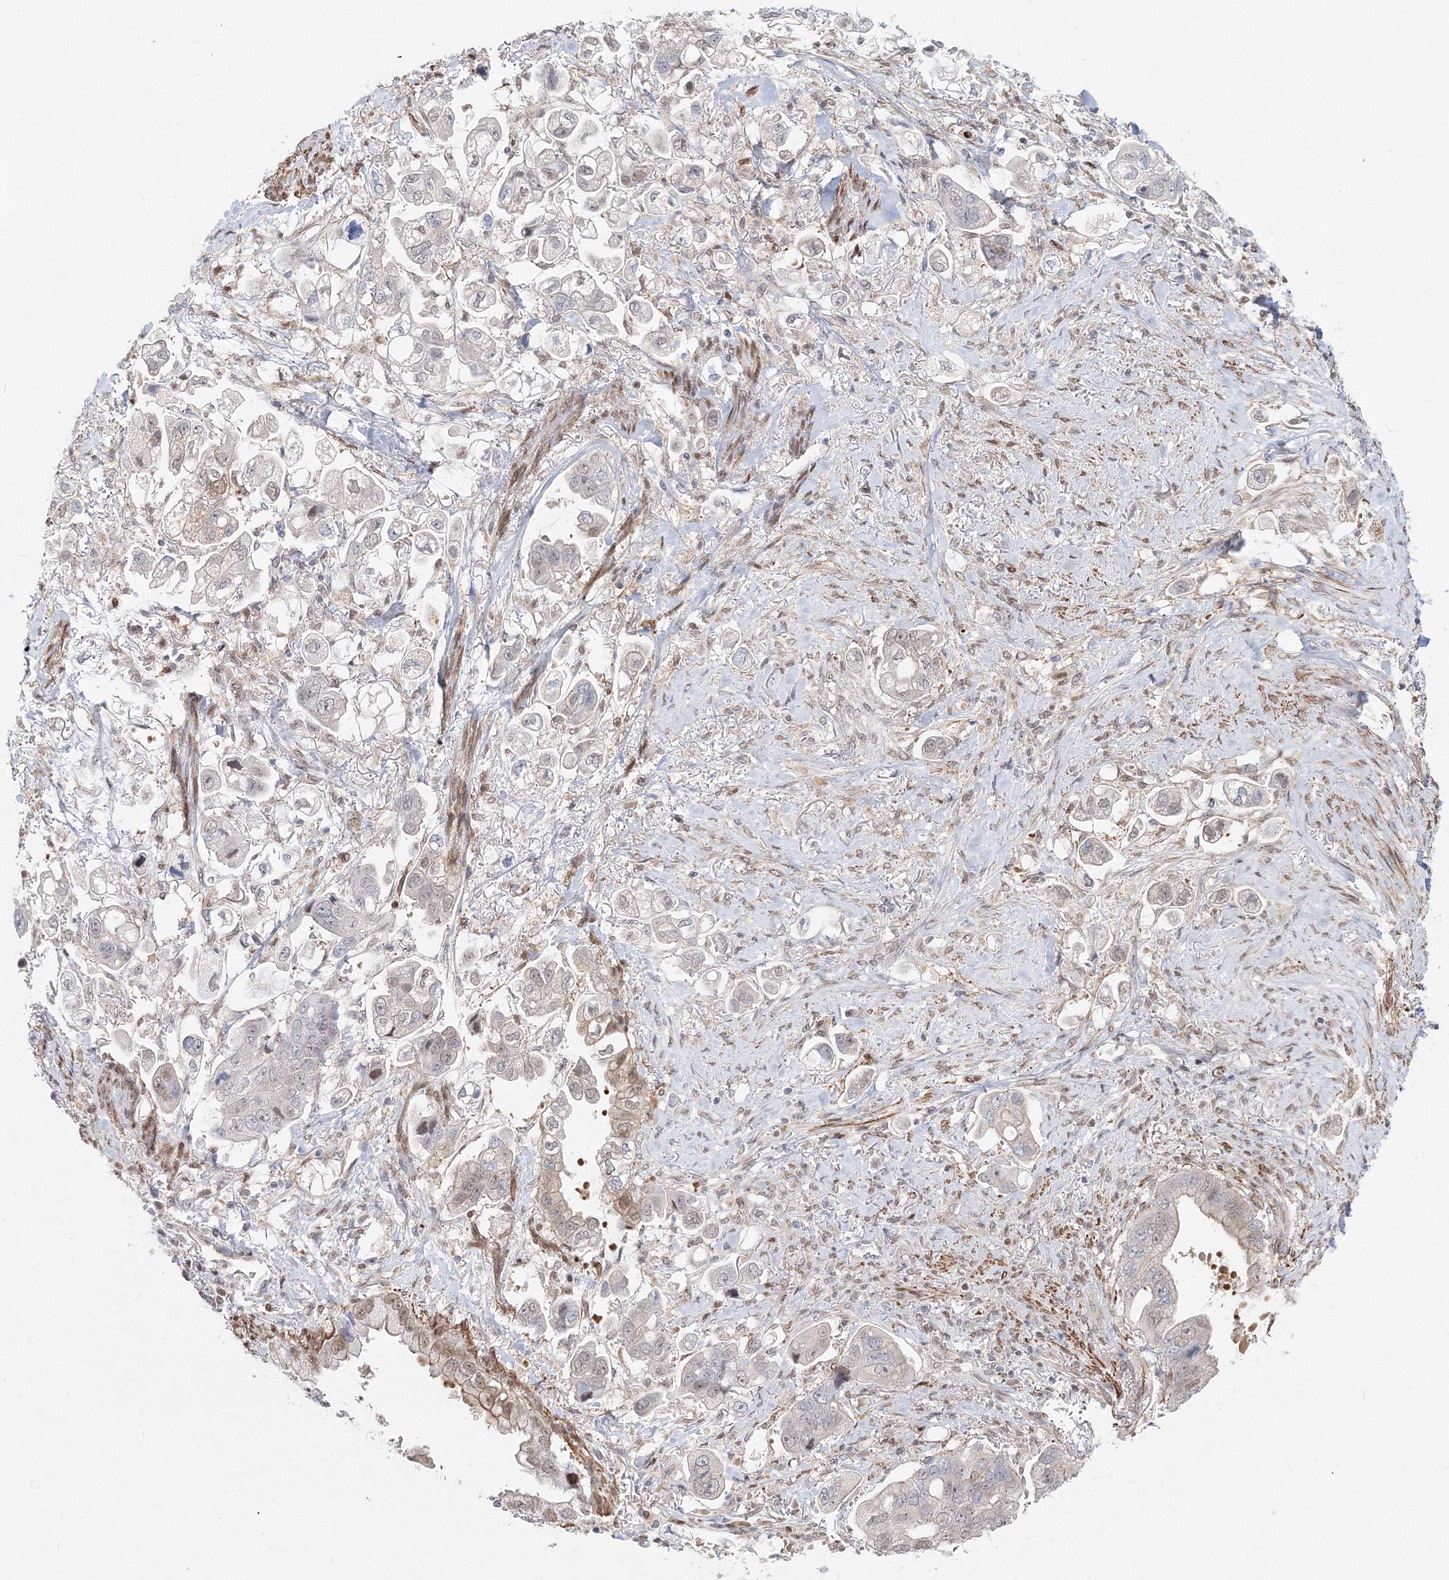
{"staining": {"intensity": "moderate", "quantity": "<25%", "location": "nuclear"}, "tissue": "stomach cancer", "cell_type": "Tumor cells", "image_type": "cancer", "snomed": [{"axis": "morphology", "description": "Adenocarcinoma, NOS"}, {"axis": "topography", "description": "Stomach"}], "caption": "Immunohistochemical staining of stomach cancer (adenocarcinoma) reveals moderate nuclear protein staining in about <25% of tumor cells. Using DAB (3,3'-diaminobenzidine) (brown) and hematoxylin (blue) stains, captured at high magnification using brightfield microscopy.", "gene": "ARHGAP21", "patient": {"sex": "male", "age": 62}}